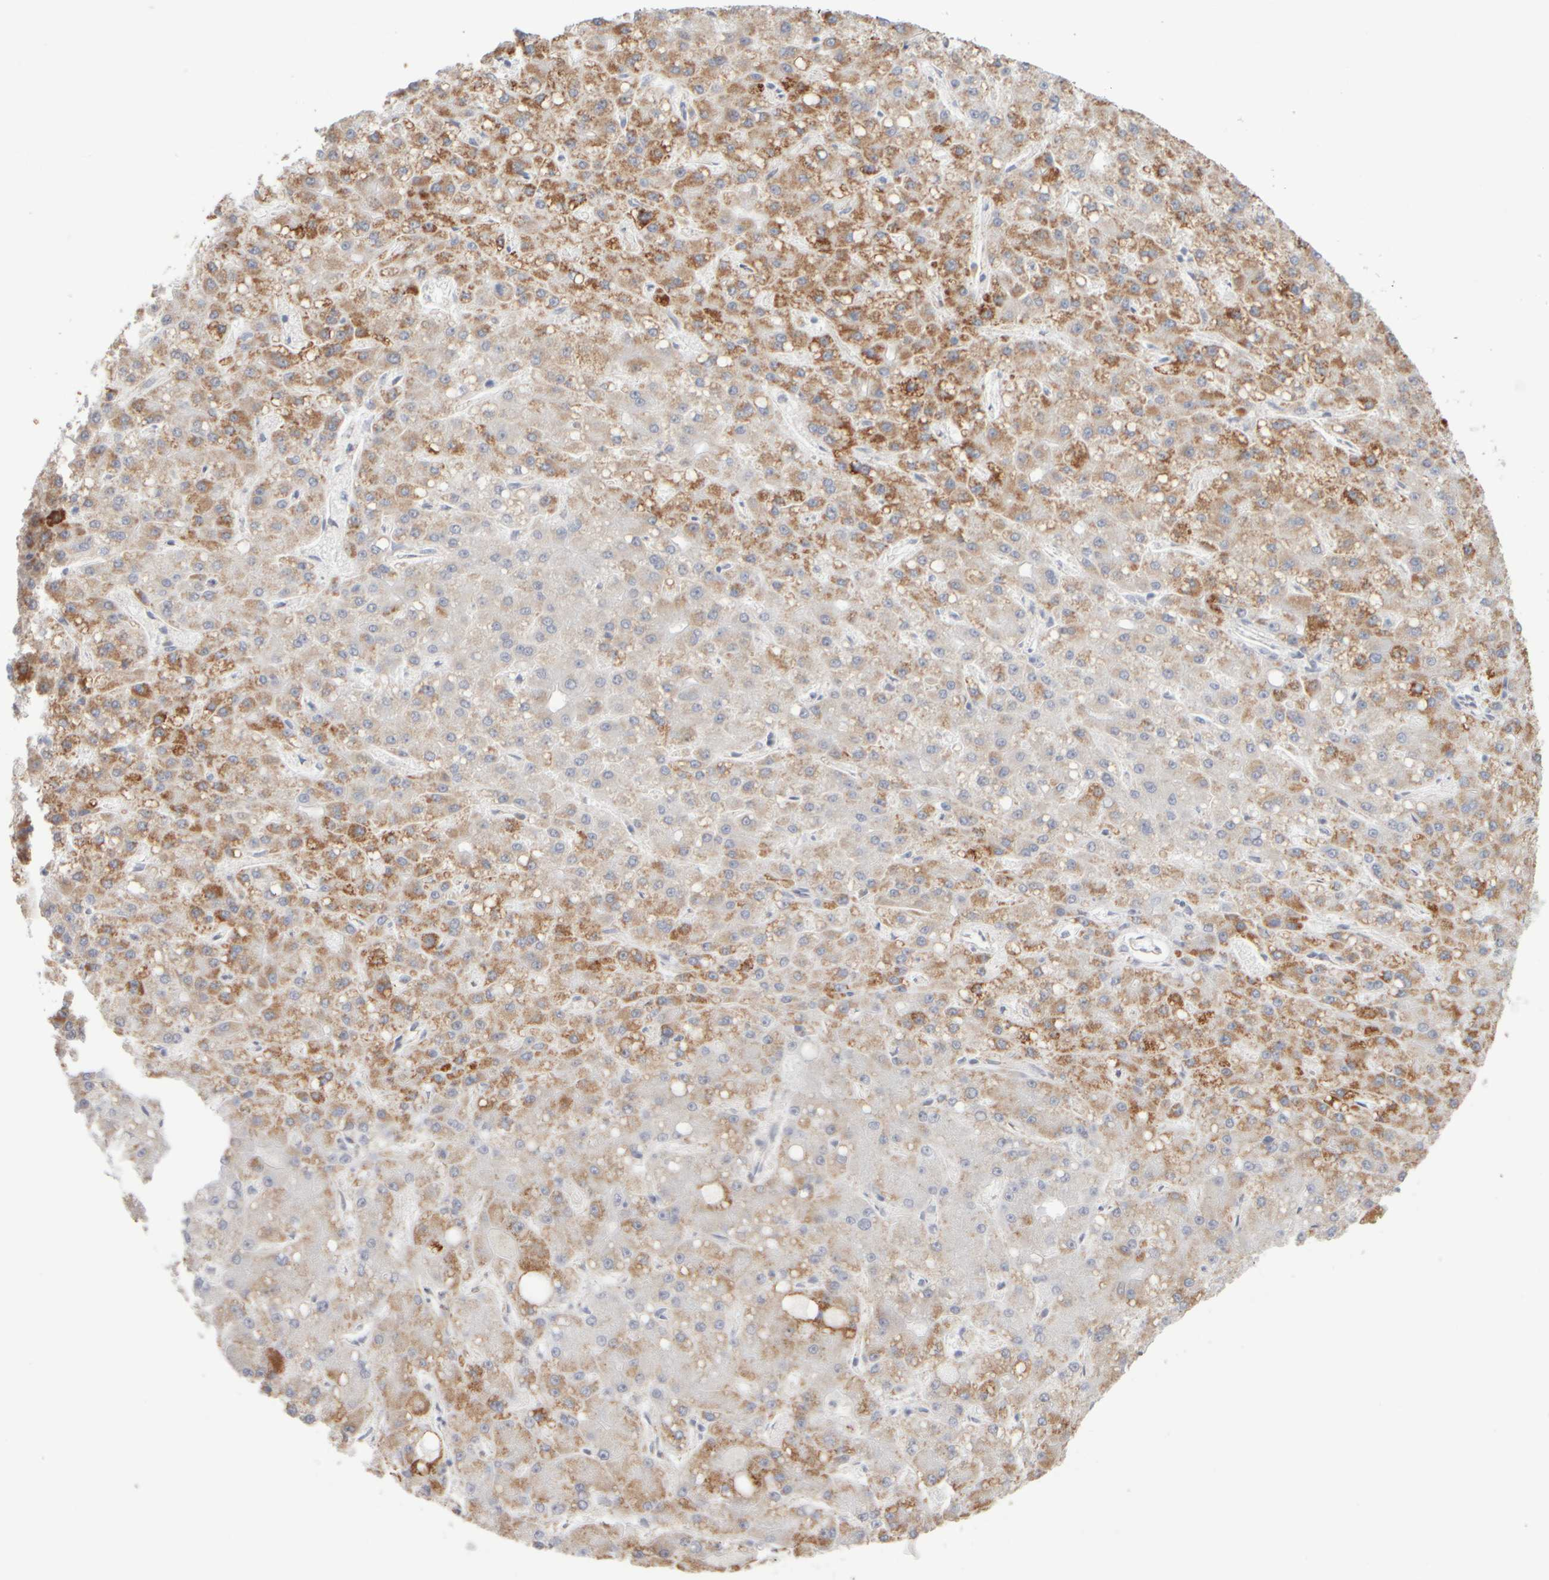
{"staining": {"intensity": "moderate", "quantity": "25%-75%", "location": "cytoplasmic/membranous"}, "tissue": "liver cancer", "cell_type": "Tumor cells", "image_type": "cancer", "snomed": [{"axis": "morphology", "description": "Carcinoma, Hepatocellular, NOS"}, {"axis": "topography", "description": "Liver"}], "caption": "Tumor cells demonstrate moderate cytoplasmic/membranous staining in approximately 25%-75% of cells in liver cancer. Using DAB (brown) and hematoxylin (blue) stains, captured at high magnification using brightfield microscopy.", "gene": "ZNF112", "patient": {"sex": "male", "age": 67}}